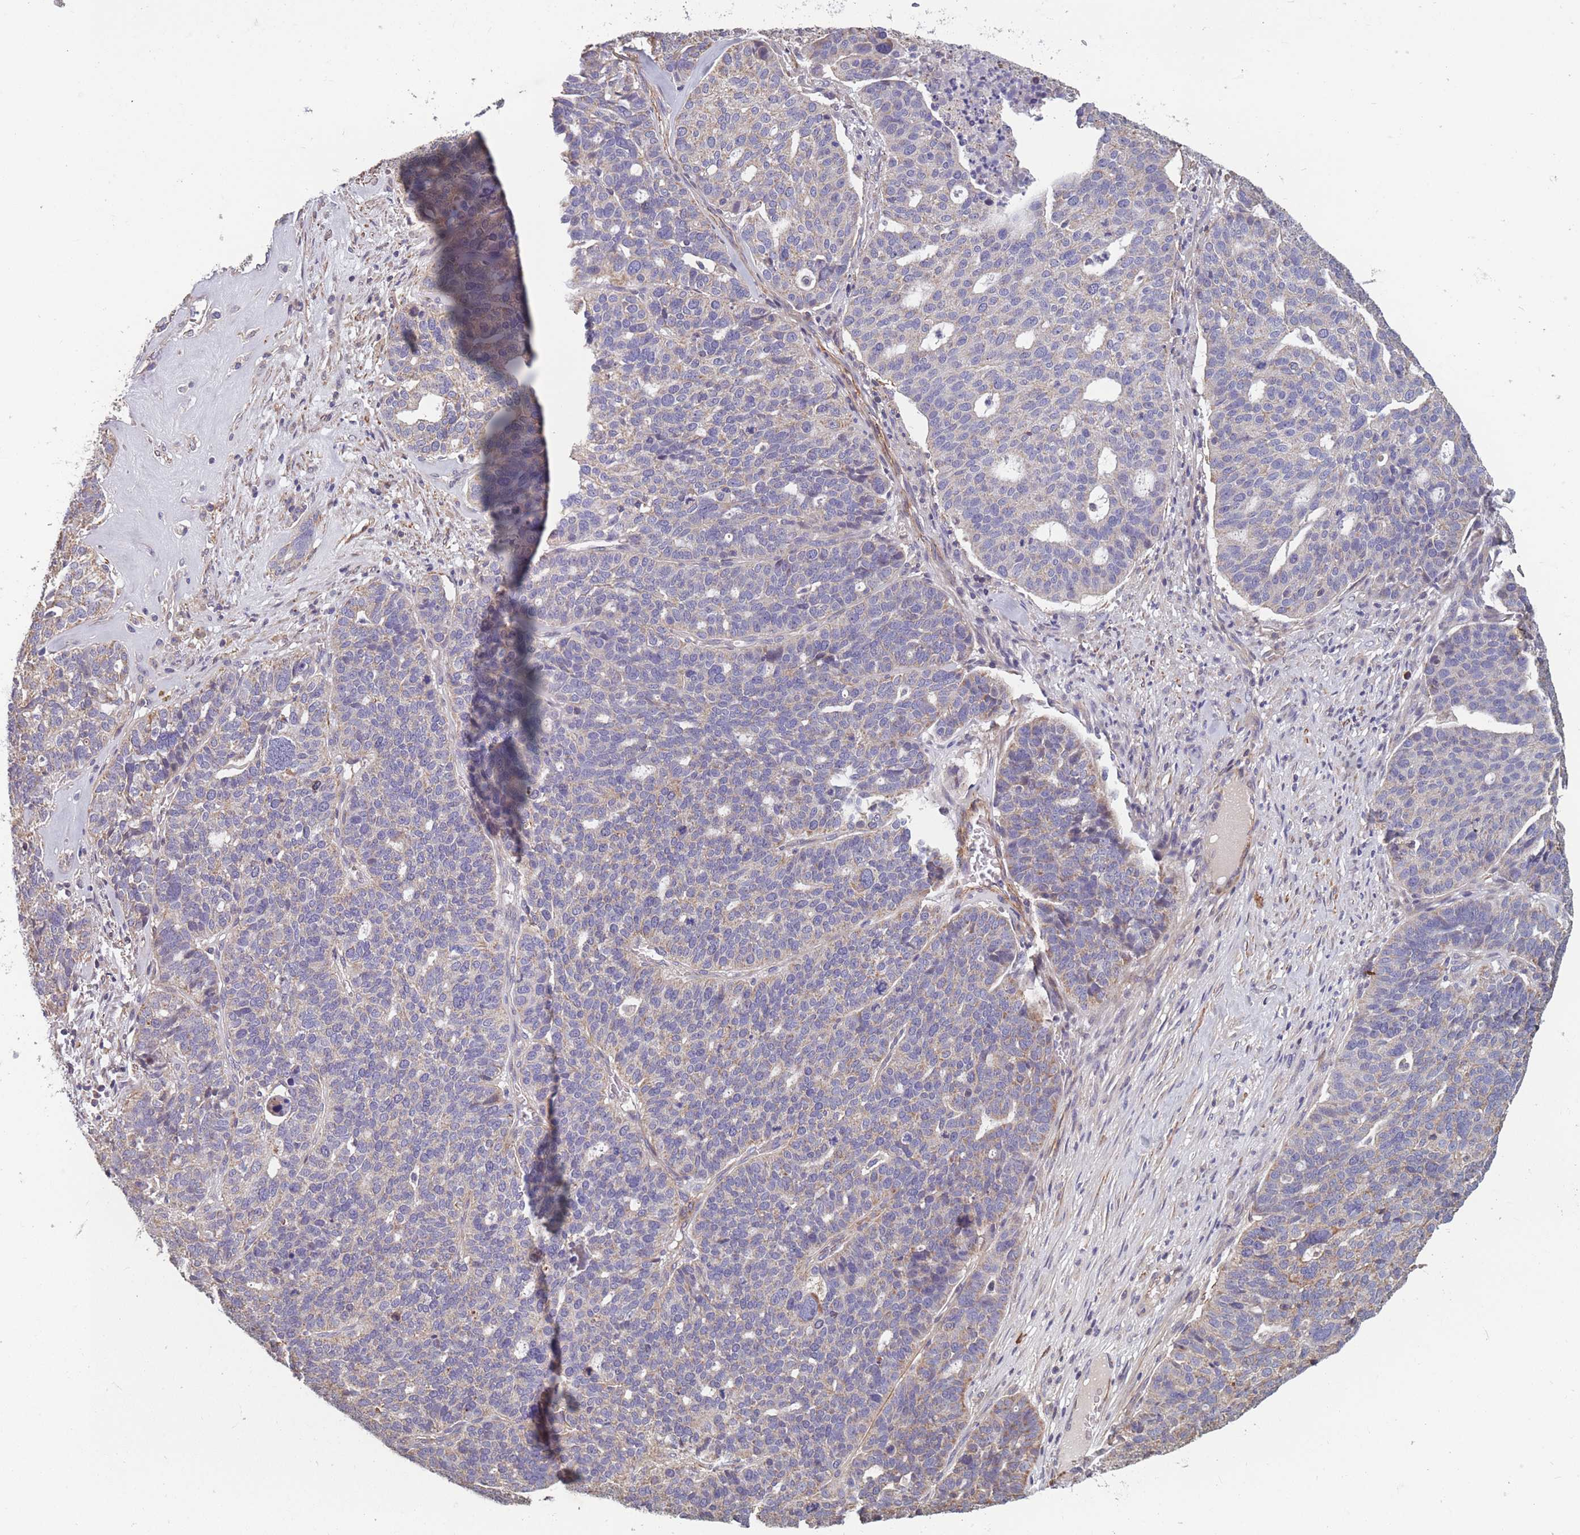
{"staining": {"intensity": "weak", "quantity": "<25%", "location": "cytoplasmic/membranous"}, "tissue": "ovarian cancer", "cell_type": "Tumor cells", "image_type": "cancer", "snomed": [{"axis": "morphology", "description": "Cystadenocarcinoma, serous, NOS"}, {"axis": "topography", "description": "Ovary"}], "caption": "DAB (3,3'-diaminobenzidine) immunohistochemical staining of human ovarian cancer (serous cystadenocarcinoma) displays no significant positivity in tumor cells. The staining was performed using DAB (3,3'-diaminobenzidine) to visualize the protein expression in brown, while the nuclei were stained in blue with hematoxylin (Magnification: 20x).", "gene": "TOMM40L", "patient": {"sex": "female", "age": 59}}